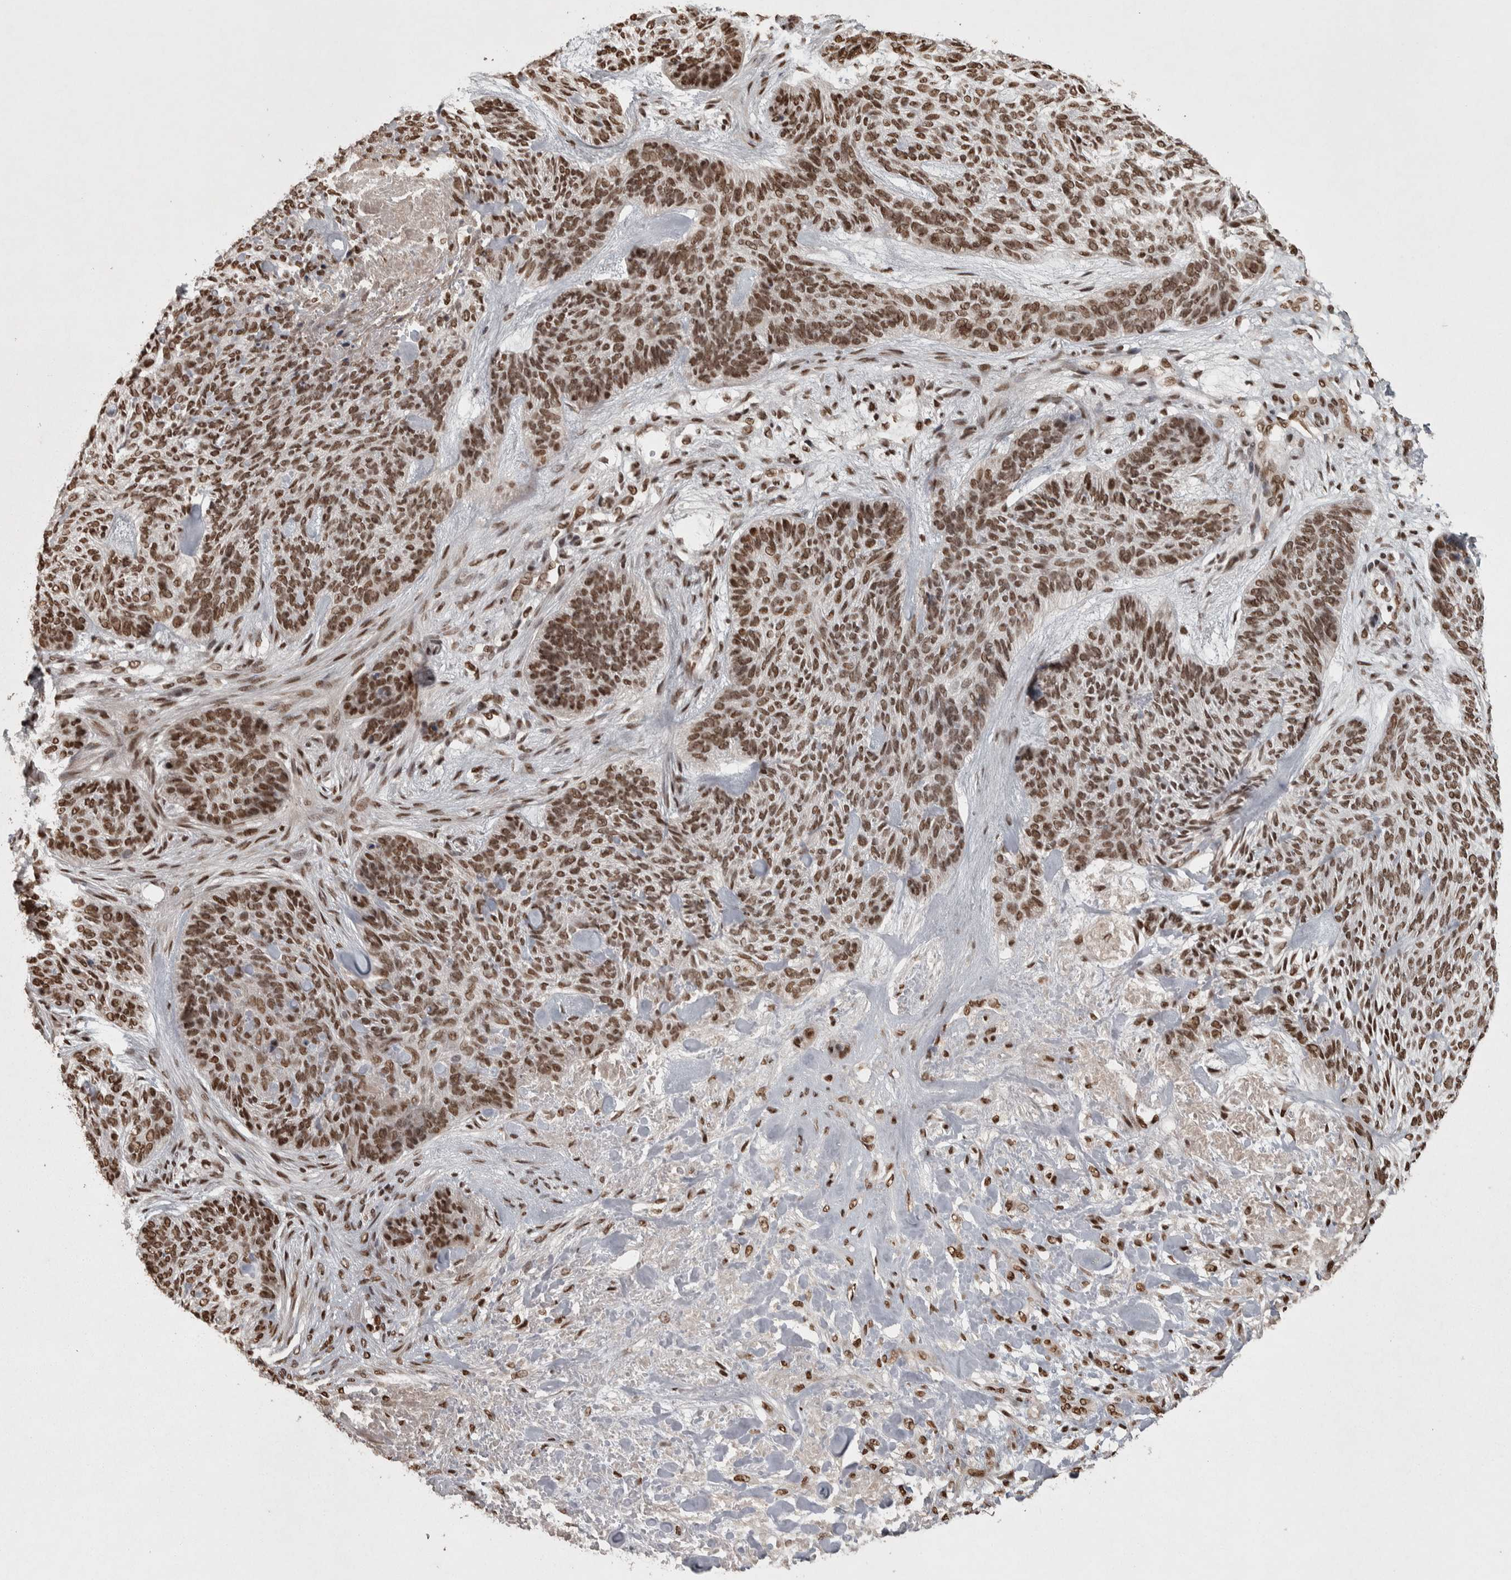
{"staining": {"intensity": "strong", "quantity": ">75%", "location": "nuclear"}, "tissue": "skin cancer", "cell_type": "Tumor cells", "image_type": "cancer", "snomed": [{"axis": "morphology", "description": "Basal cell carcinoma"}, {"axis": "topography", "description": "Skin"}], "caption": "The immunohistochemical stain labels strong nuclear expression in tumor cells of skin cancer (basal cell carcinoma) tissue.", "gene": "ZFHX4", "patient": {"sex": "male", "age": 55}}